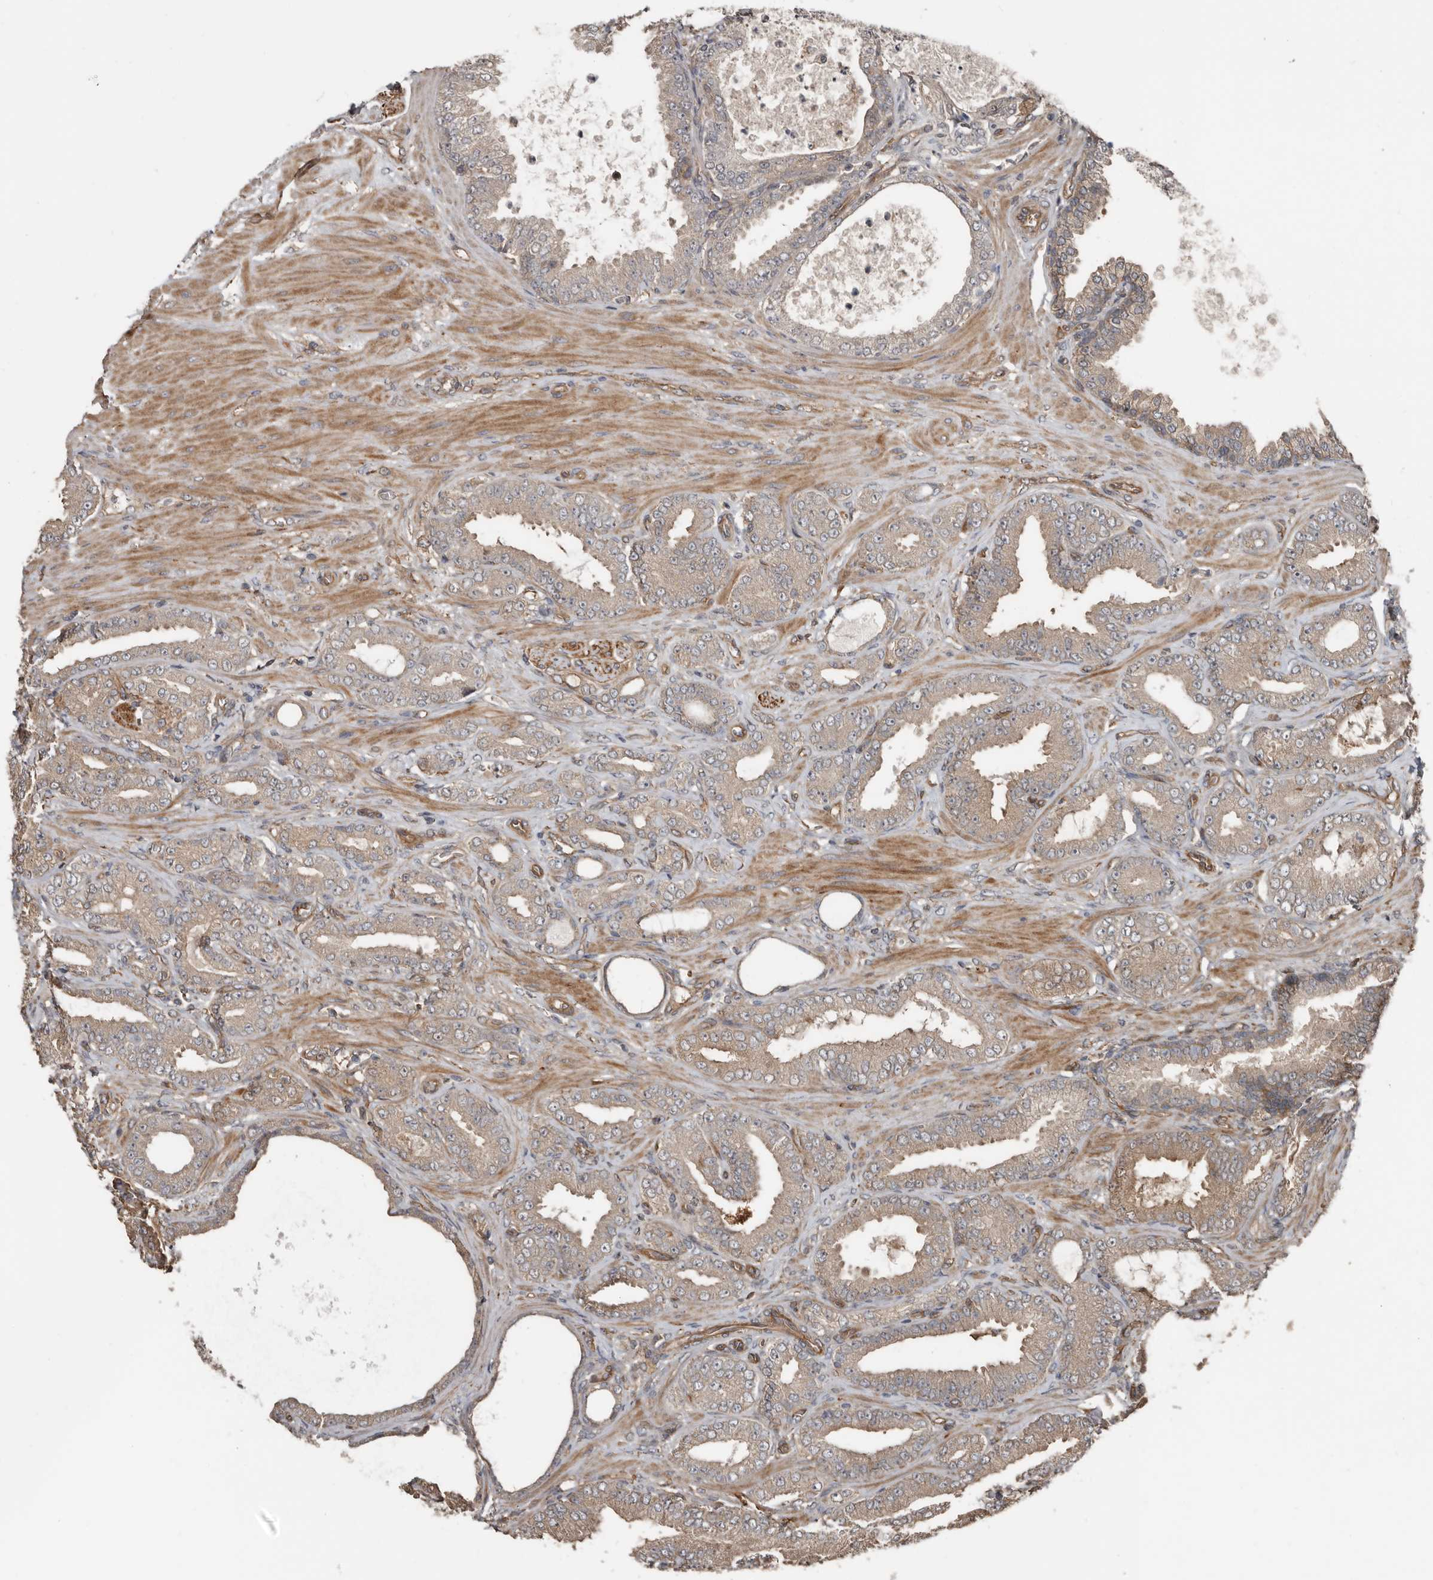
{"staining": {"intensity": "weak", "quantity": ">75%", "location": "cytoplasmic/membranous"}, "tissue": "prostate cancer", "cell_type": "Tumor cells", "image_type": "cancer", "snomed": [{"axis": "morphology", "description": "Adenocarcinoma, Low grade"}, {"axis": "topography", "description": "Prostate"}], "caption": "This photomicrograph shows immunohistochemistry (IHC) staining of prostate low-grade adenocarcinoma, with low weak cytoplasmic/membranous staining in about >75% of tumor cells.", "gene": "EXOC3L1", "patient": {"sex": "male", "age": 63}}